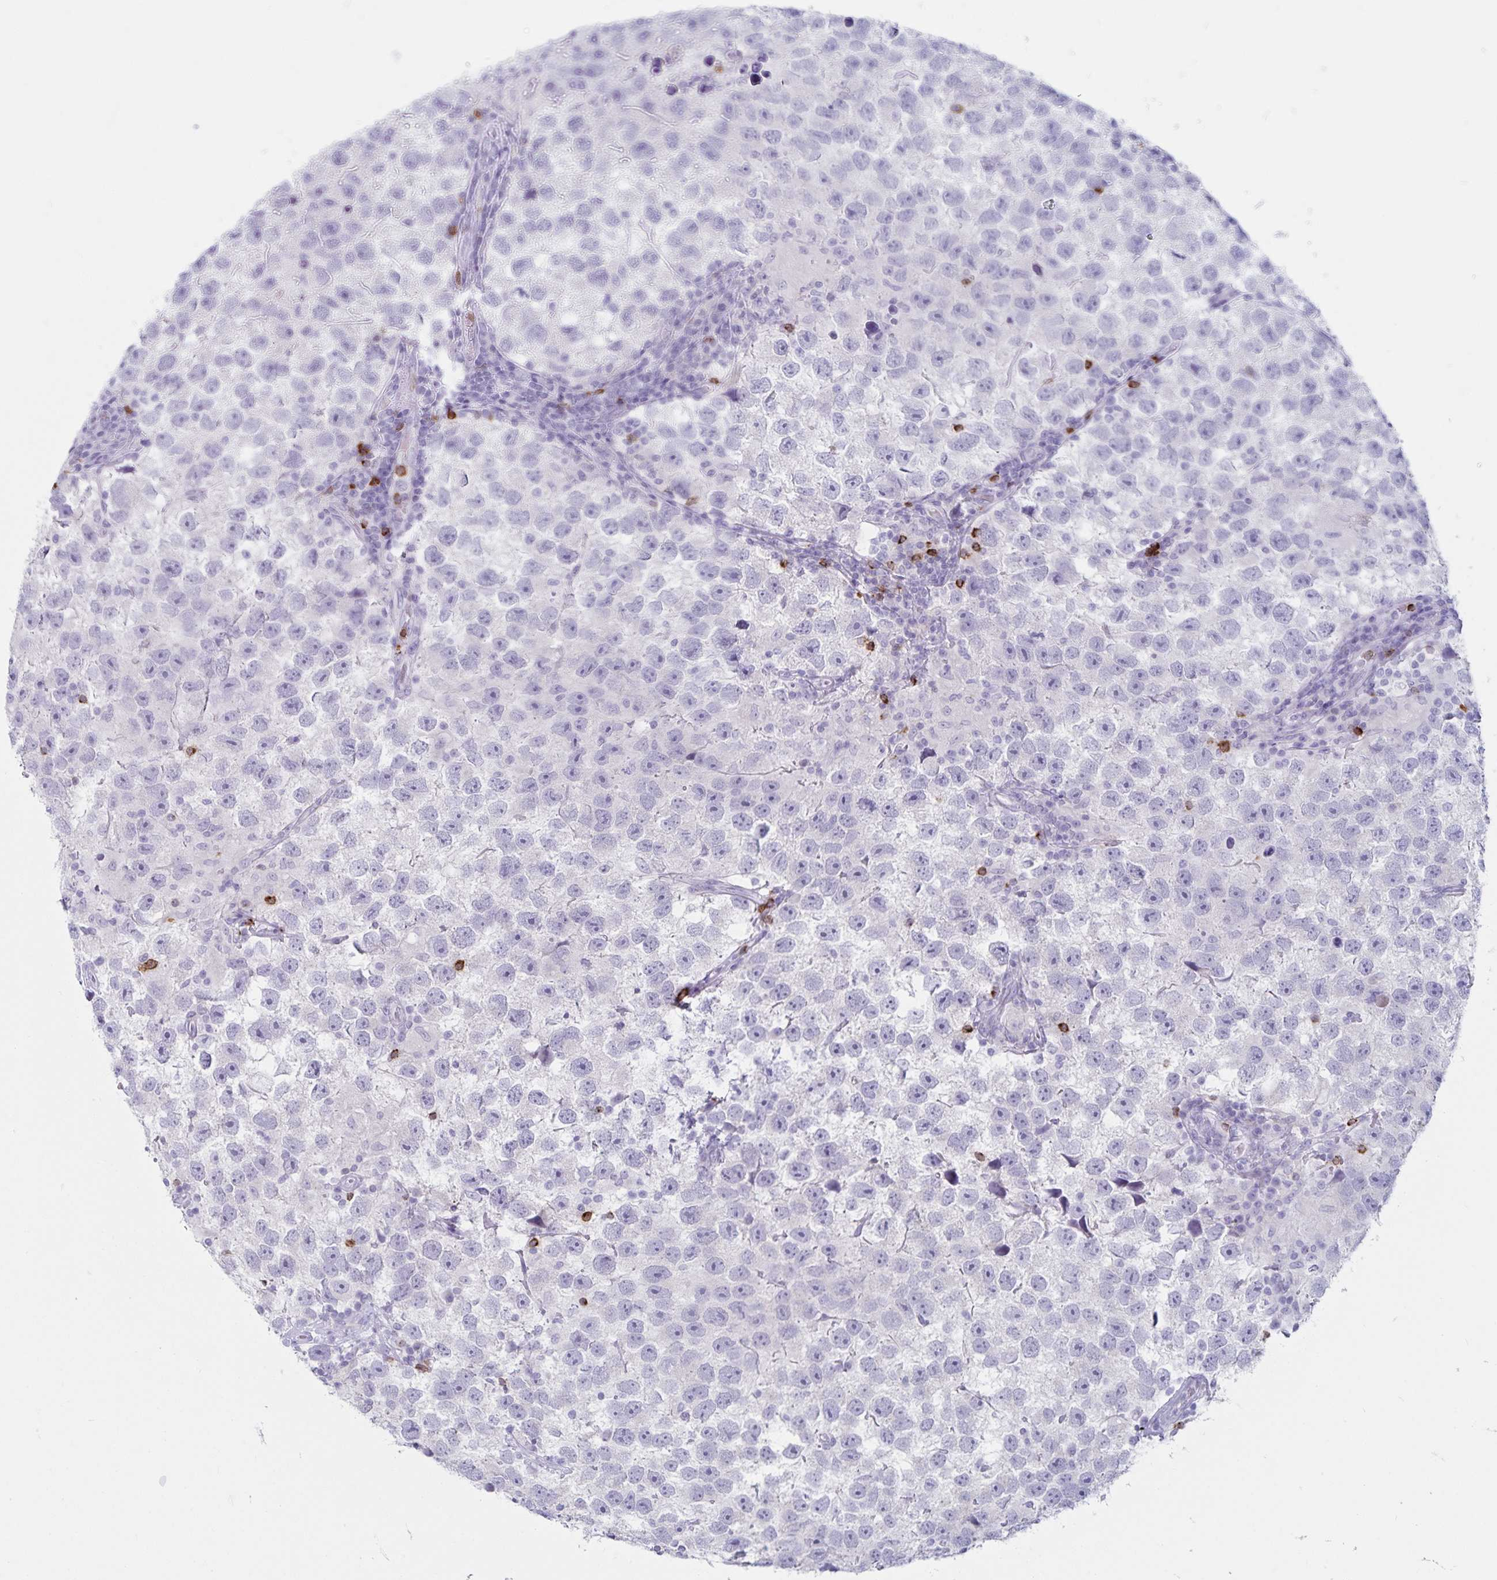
{"staining": {"intensity": "negative", "quantity": "none", "location": "none"}, "tissue": "testis cancer", "cell_type": "Tumor cells", "image_type": "cancer", "snomed": [{"axis": "morphology", "description": "Seminoma, NOS"}, {"axis": "topography", "description": "Testis"}], "caption": "There is no significant expression in tumor cells of testis cancer (seminoma). (Stains: DAB immunohistochemistry (IHC) with hematoxylin counter stain, Microscopy: brightfield microscopy at high magnification).", "gene": "GNLY", "patient": {"sex": "male", "age": 26}}